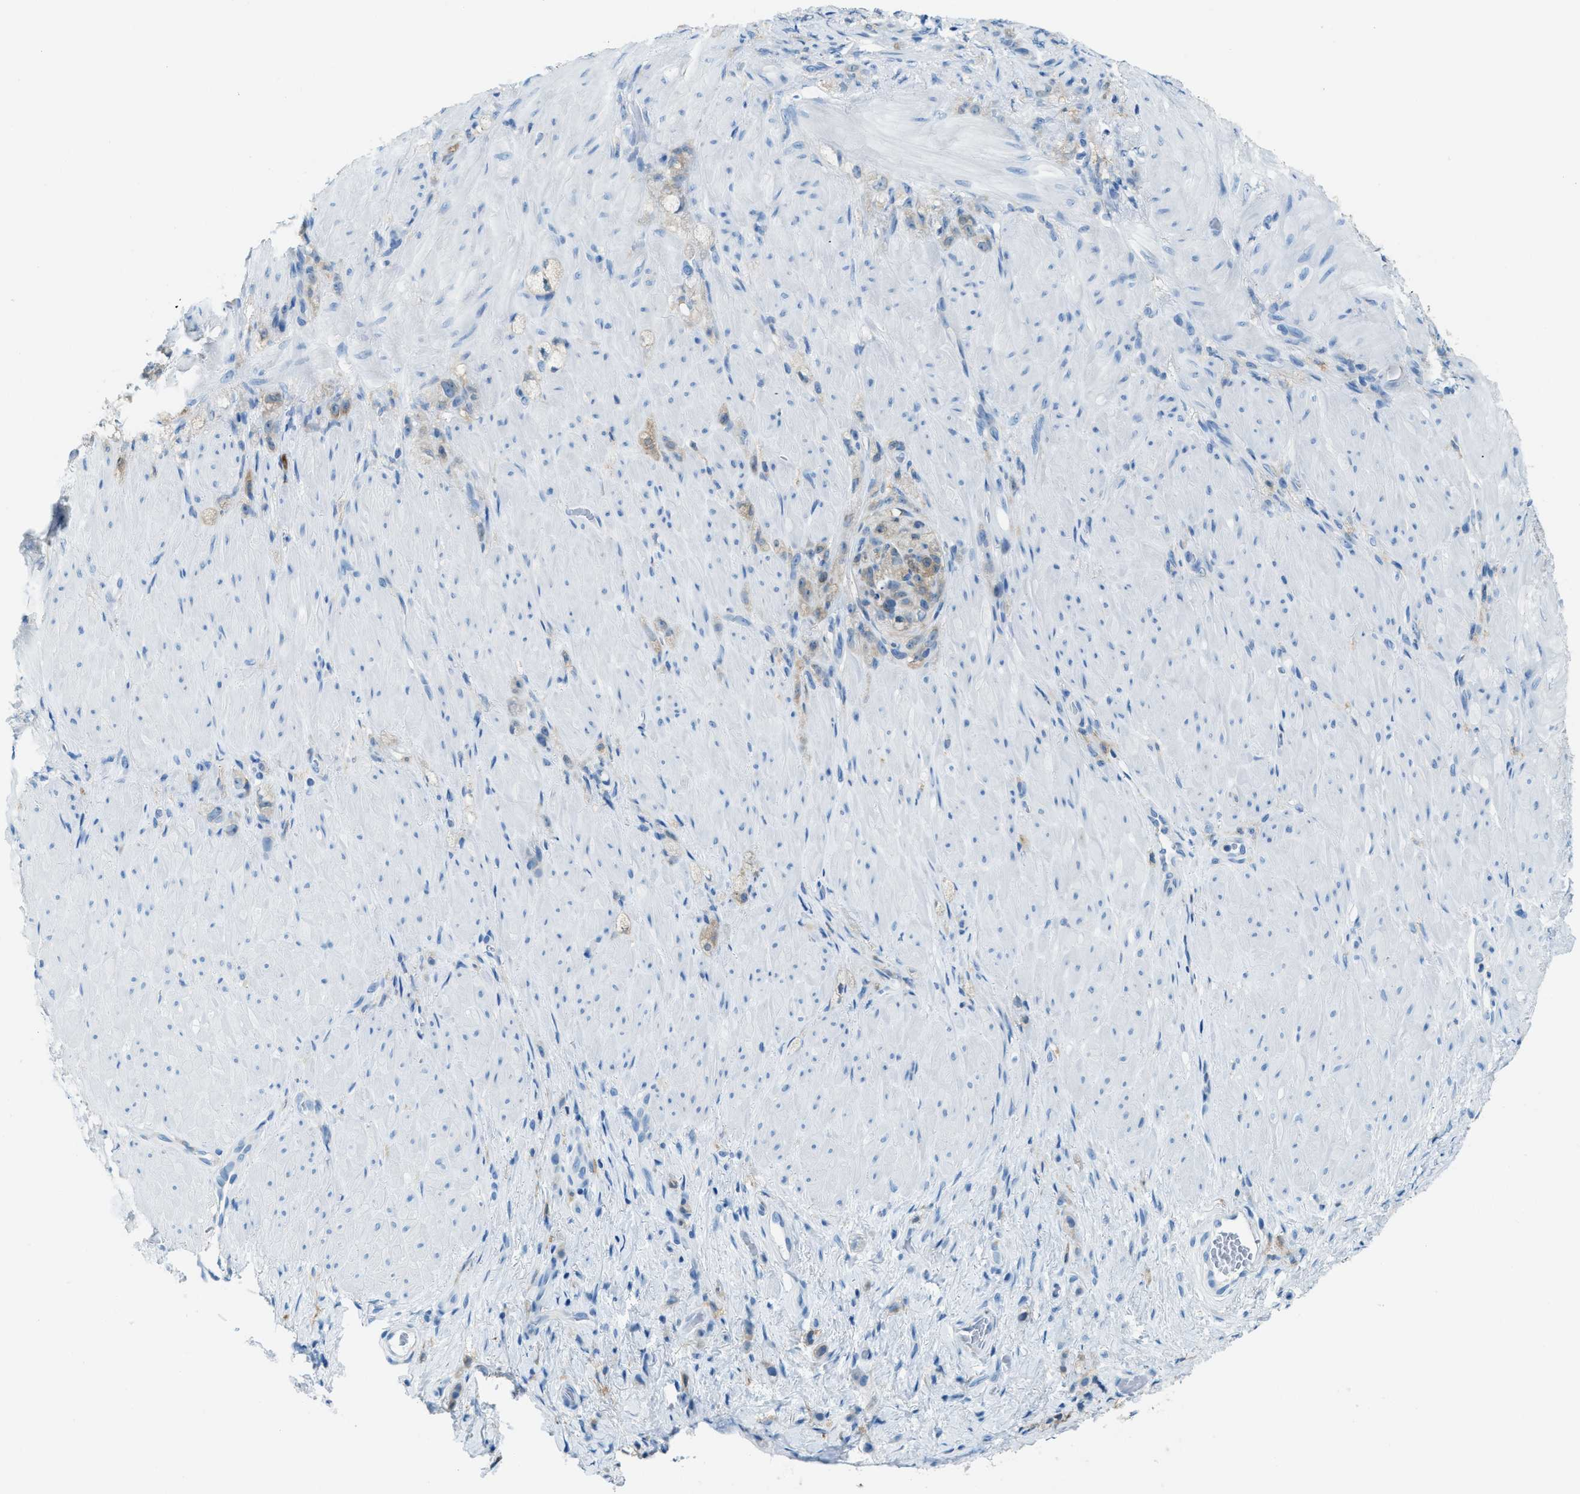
{"staining": {"intensity": "weak", "quantity": "<25%", "location": "cytoplasmic/membranous"}, "tissue": "stomach cancer", "cell_type": "Tumor cells", "image_type": "cancer", "snomed": [{"axis": "morphology", "description": "Normal tissue, NOS"}, {"axis": "morphology", "description": "Adenocarcinoma, NOS"}, {"axis": "topography", "description": "Stomach"}], "caption": "DAB (3,3'-diaminobenzidine) immunohistochemical staining of stomach cancer demonstrates no significant positivity in tumor cells.", "gene": "MATCAP2", "patient": {"sex": "male", "age": 82}}